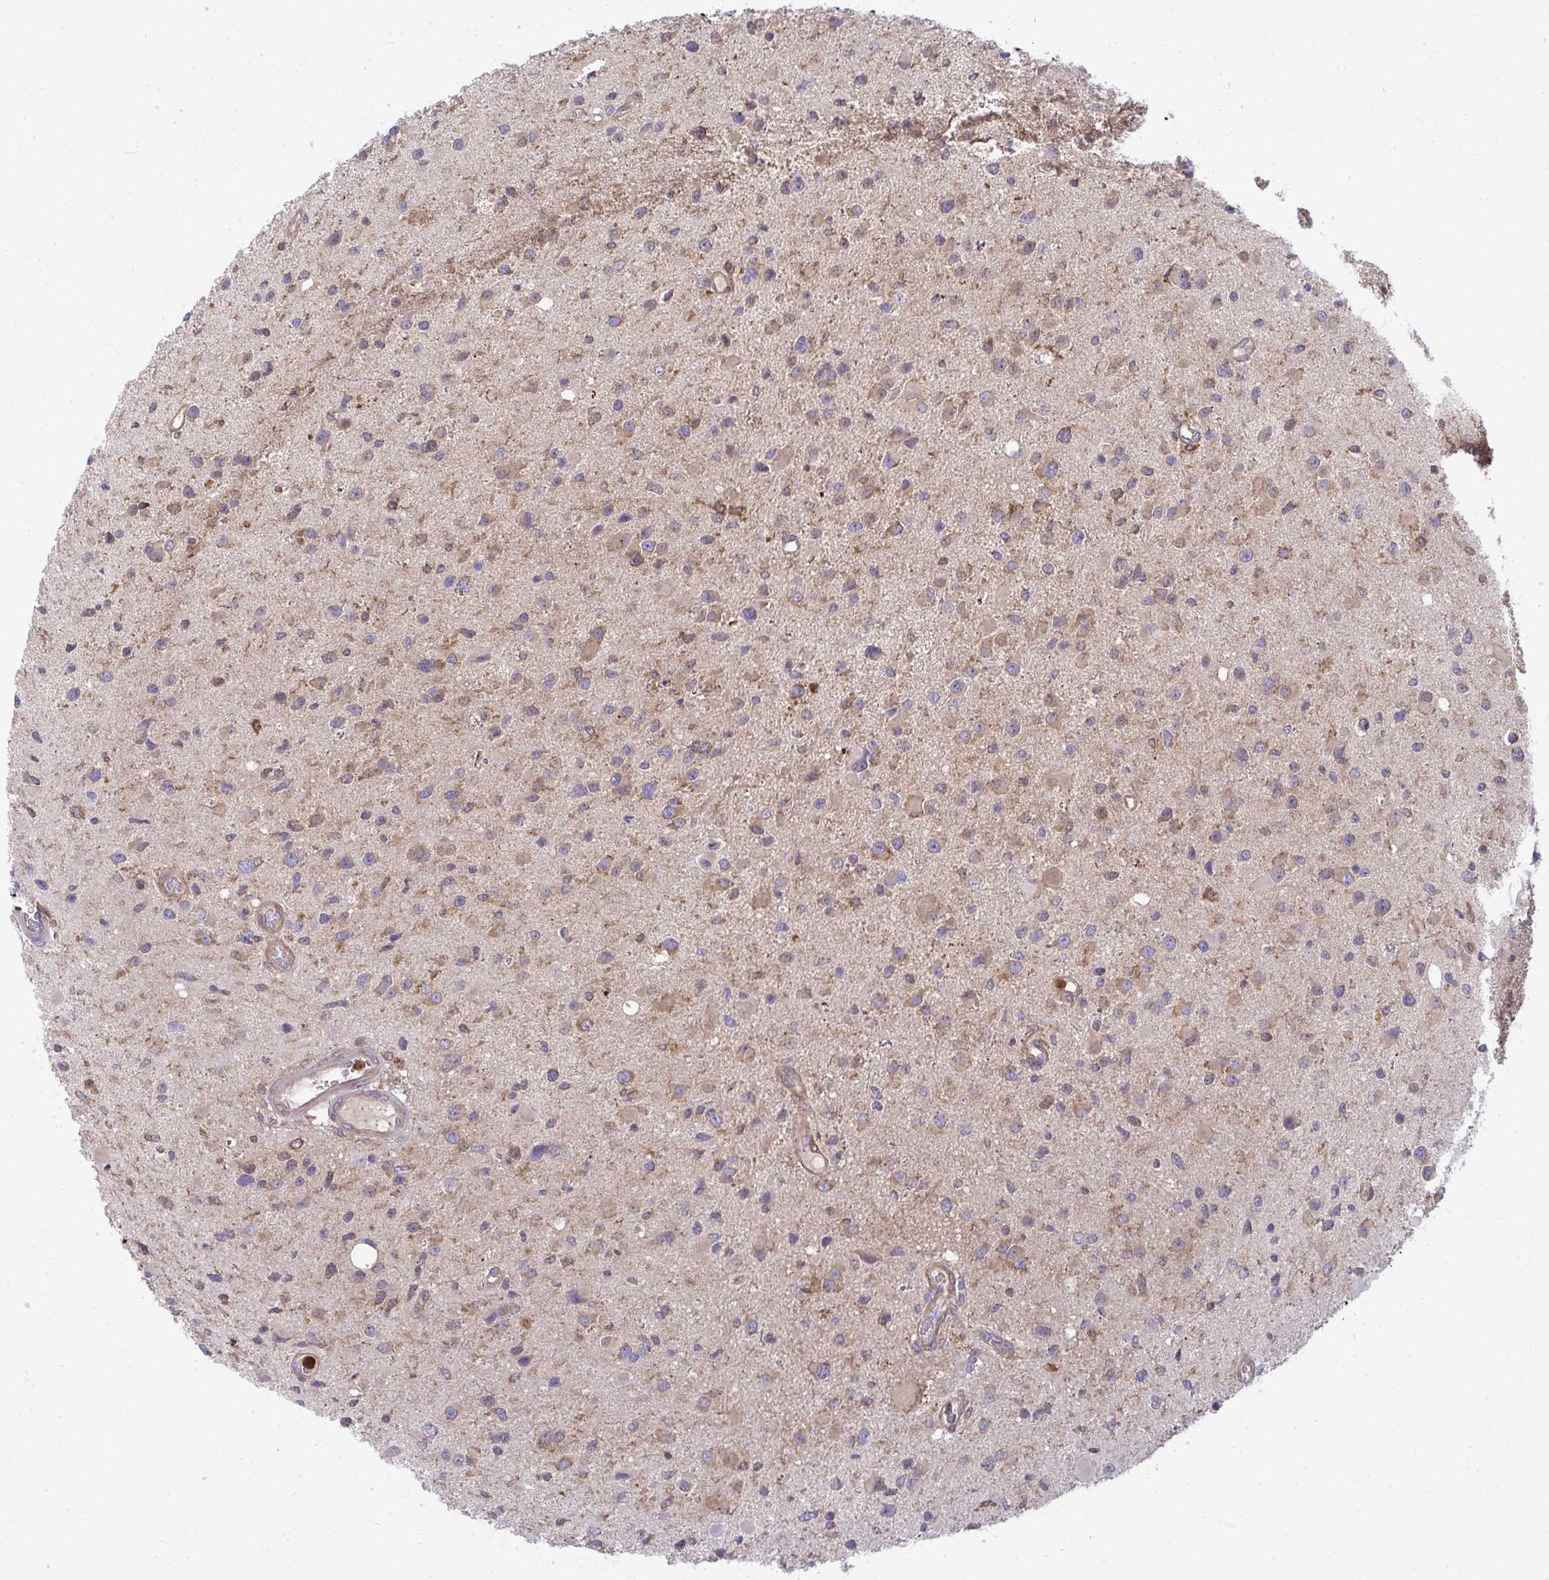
{"staining": {"intensity": "weak", "quantity": "25%-75%", "location": "cytoplasmic/membranous"}, "tissue": "glioma", "cell_type": "Tumor cells", "image_type": "cancer", "snomed": [{"axis": "morphology", "description": "Glioma, malignant, Low grade"}, {"axis": "topography", "description": "Brain"}], "caption": "A low amount of weak cytoplasmic/membranous staining is seen in about 25%-75% of tumor cells in malignant low-grade glioma tissue.", "gene": "ASAP1", "patient": {"sex": "female", "age": 32}}